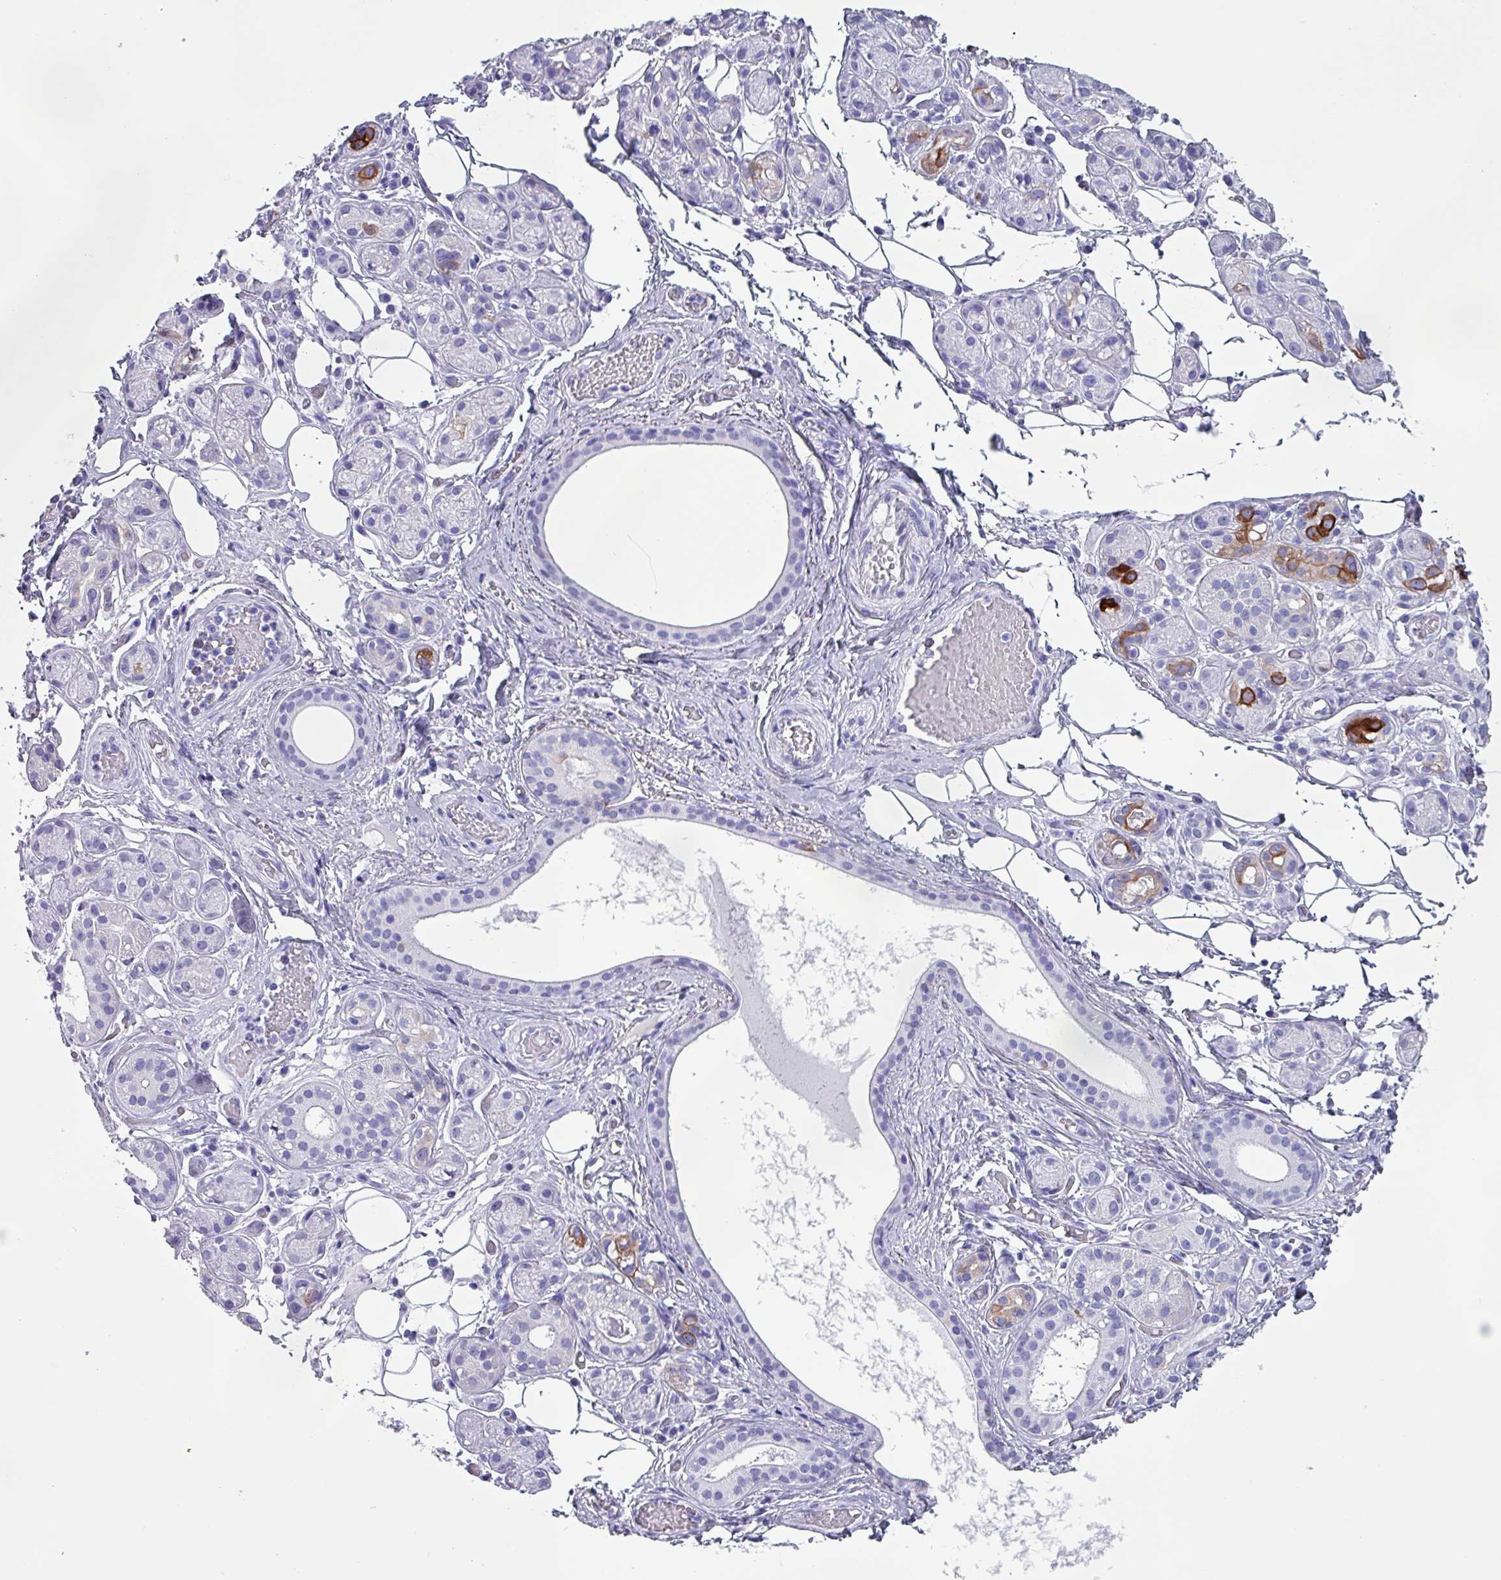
{"staining": {"intensity": "moderate", "quantity": "<25%", "location": "cytoplasmic/membranous"}, "tissue": "salivary gland", "cell_type": "Glandular cells", "image_type": "normal", "snomed": [{"axis": "morphology", "description": "Normal tissue, NOS"}, {"axis": "topography", "description": "Salivary gland"}], "caption": "Glandular cells demonstrate moderate cytoplasmic/membranous expression in approximately <25% of cells in benign salivary gland. Using DAB (brown) and hematoxylin (blue) stains, captured at high magnification using brightfield microscopy.", "gene": "KRT6A", "patient": {"sex": "male", "age": 82}}